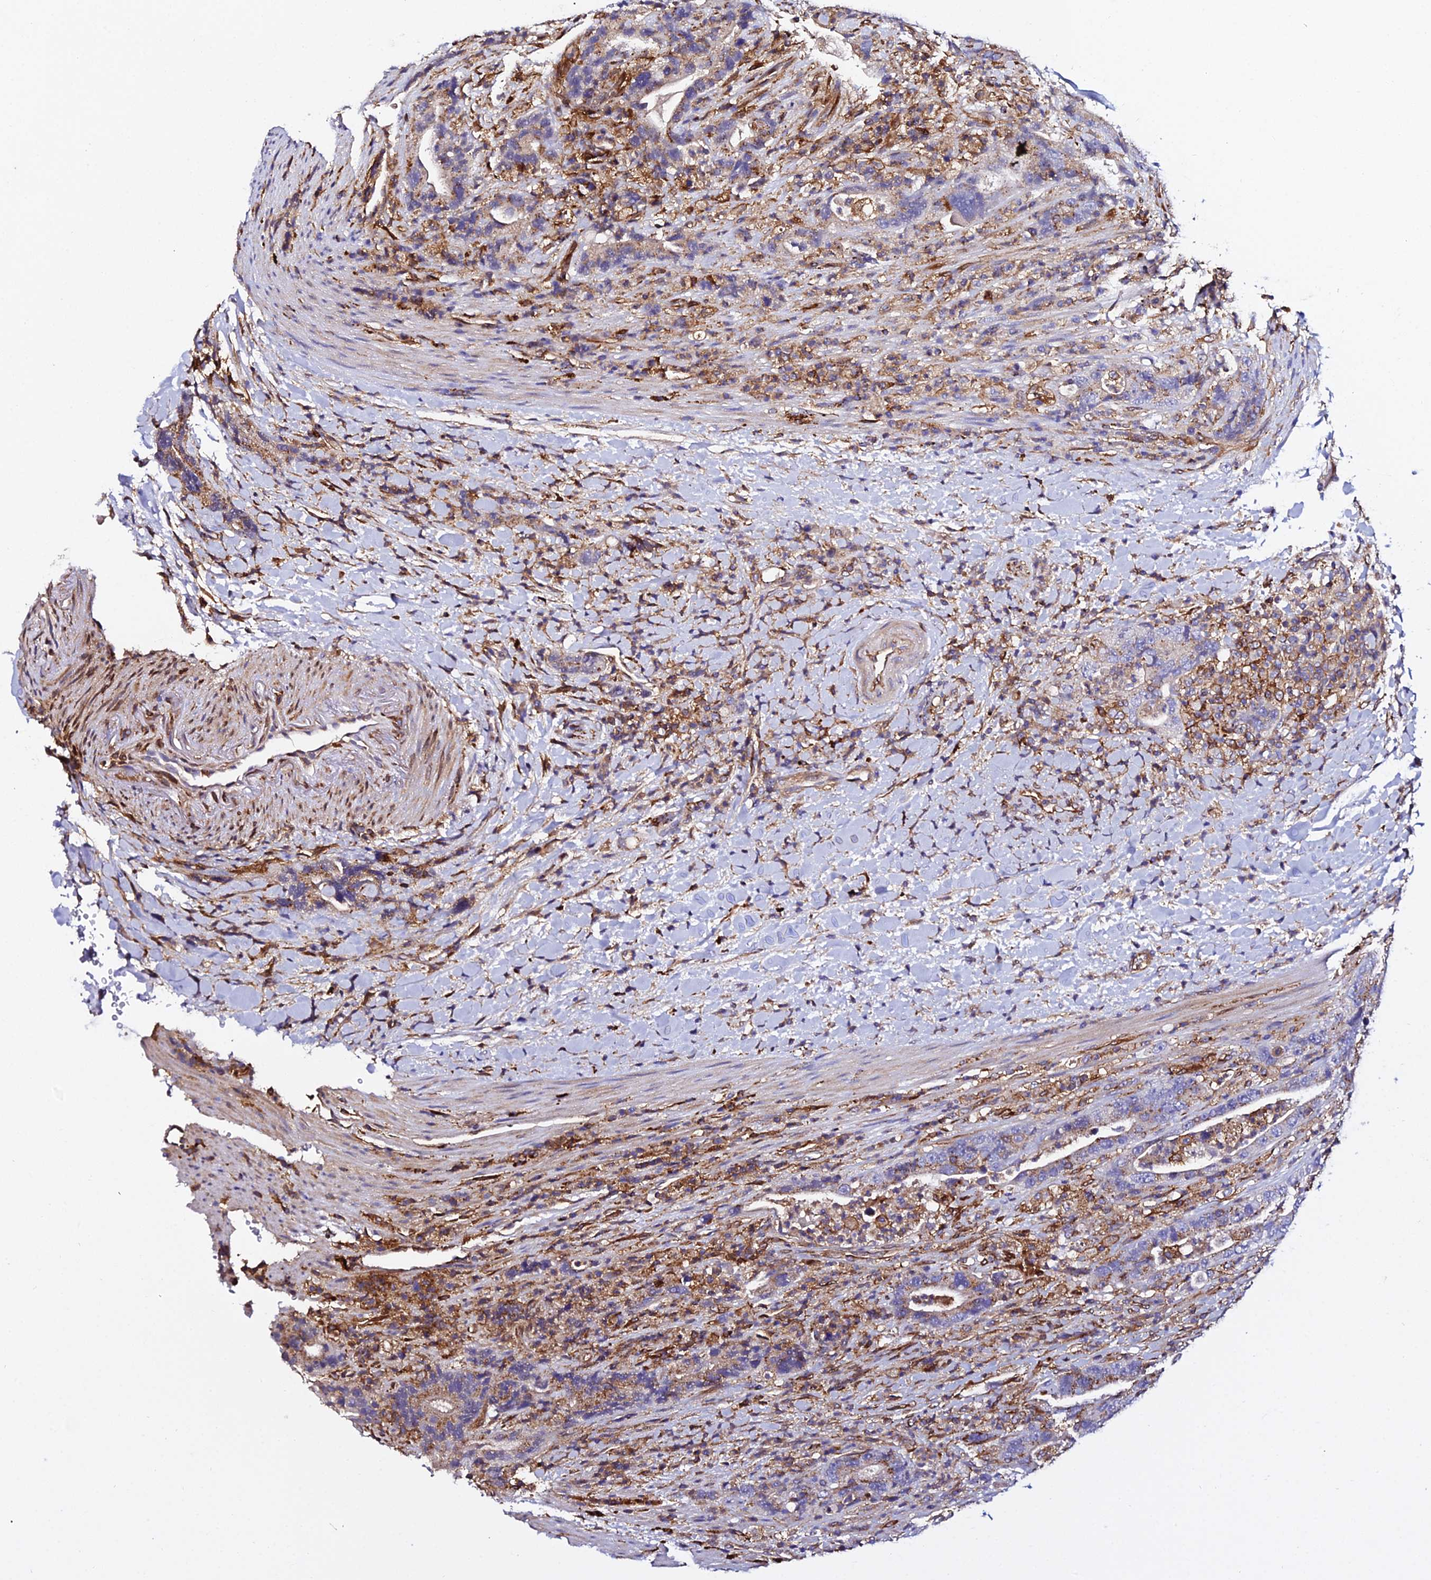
{"staining": {"intensity": "moderate", "quantity": "<25%", "location": "cytoplasmic/membranous"}, "tissue": "colorectal cancer", "cell_type": "Tumor cells", "image_type": "cancer", "snomed": [{"axis": "morphology", "description": "Adenocarcinoma, NOS"}, {"axis": "topography", "description": "Colon"}], "caption": "High-magnification brightfield microscopy of colorectal cancer (adenocarcinoma) stained with DAB (brown) and counterstained with hematoxylin (blue). tumor cells exhibit moderate cytoplasmic/membranous positivity is identified in approximately<25% of cells.", "gene": "TRPV2", "patient": {"sex": "female", "age": 75}}